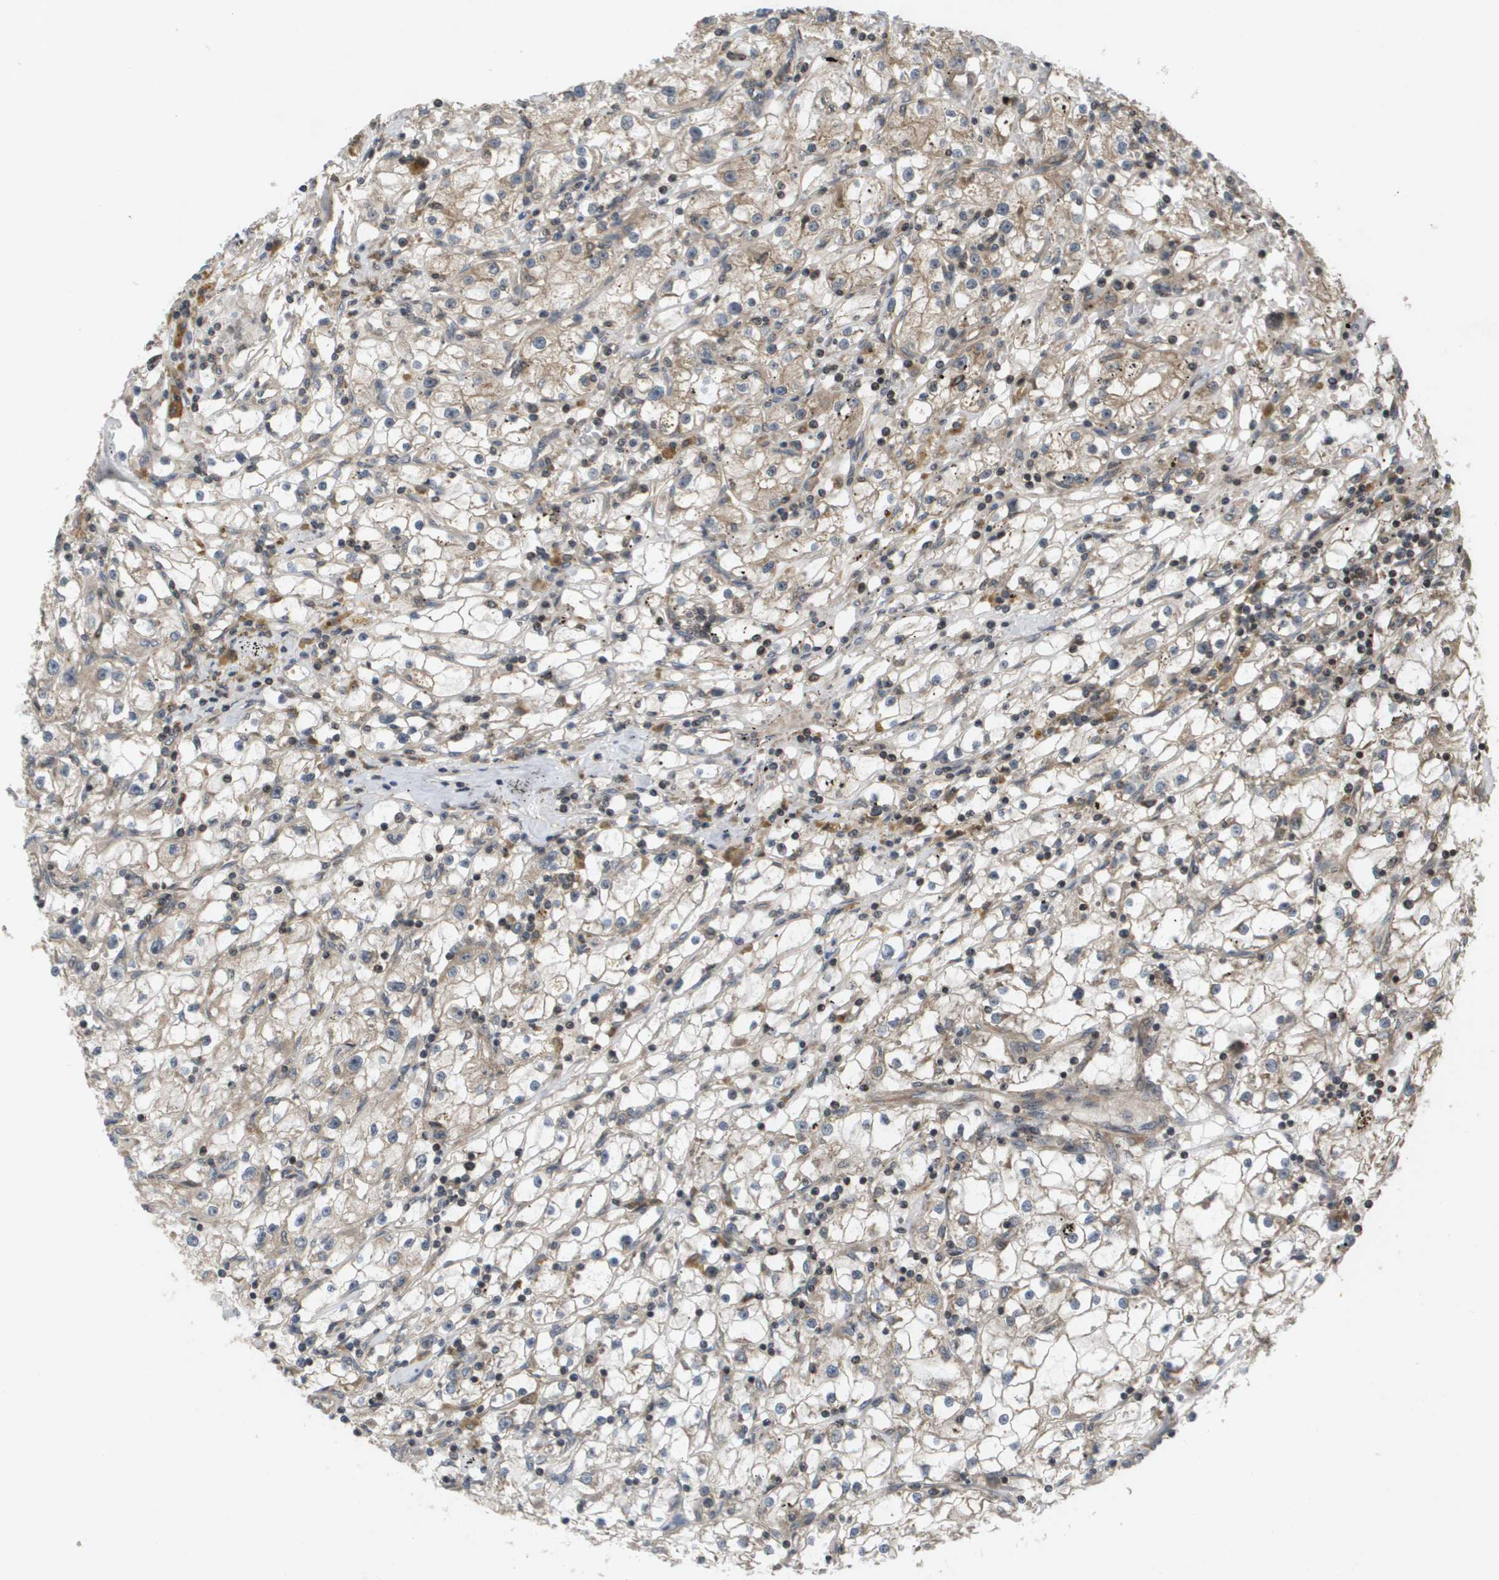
{"staining": {"intensity": "weak", "quantity": ">75%", "location": "cytoplasmic/membranous"}, "tissue": "renal cancer", "cell_type": "Tumor cells", "image_type": "cancer", "snomed": [{"axis": "morphology", "description": "Adenocarcinoma, NOS"}, {"axis": "topography", "description": "Kidney"}], "caption": "Protein staining demonstrates weak cytoplasmic/membranous positivity in approximately >75% of tumor cells in renal cancer.", "gene": "KIF11", "patient": {"sex": "male", "age": 56}}